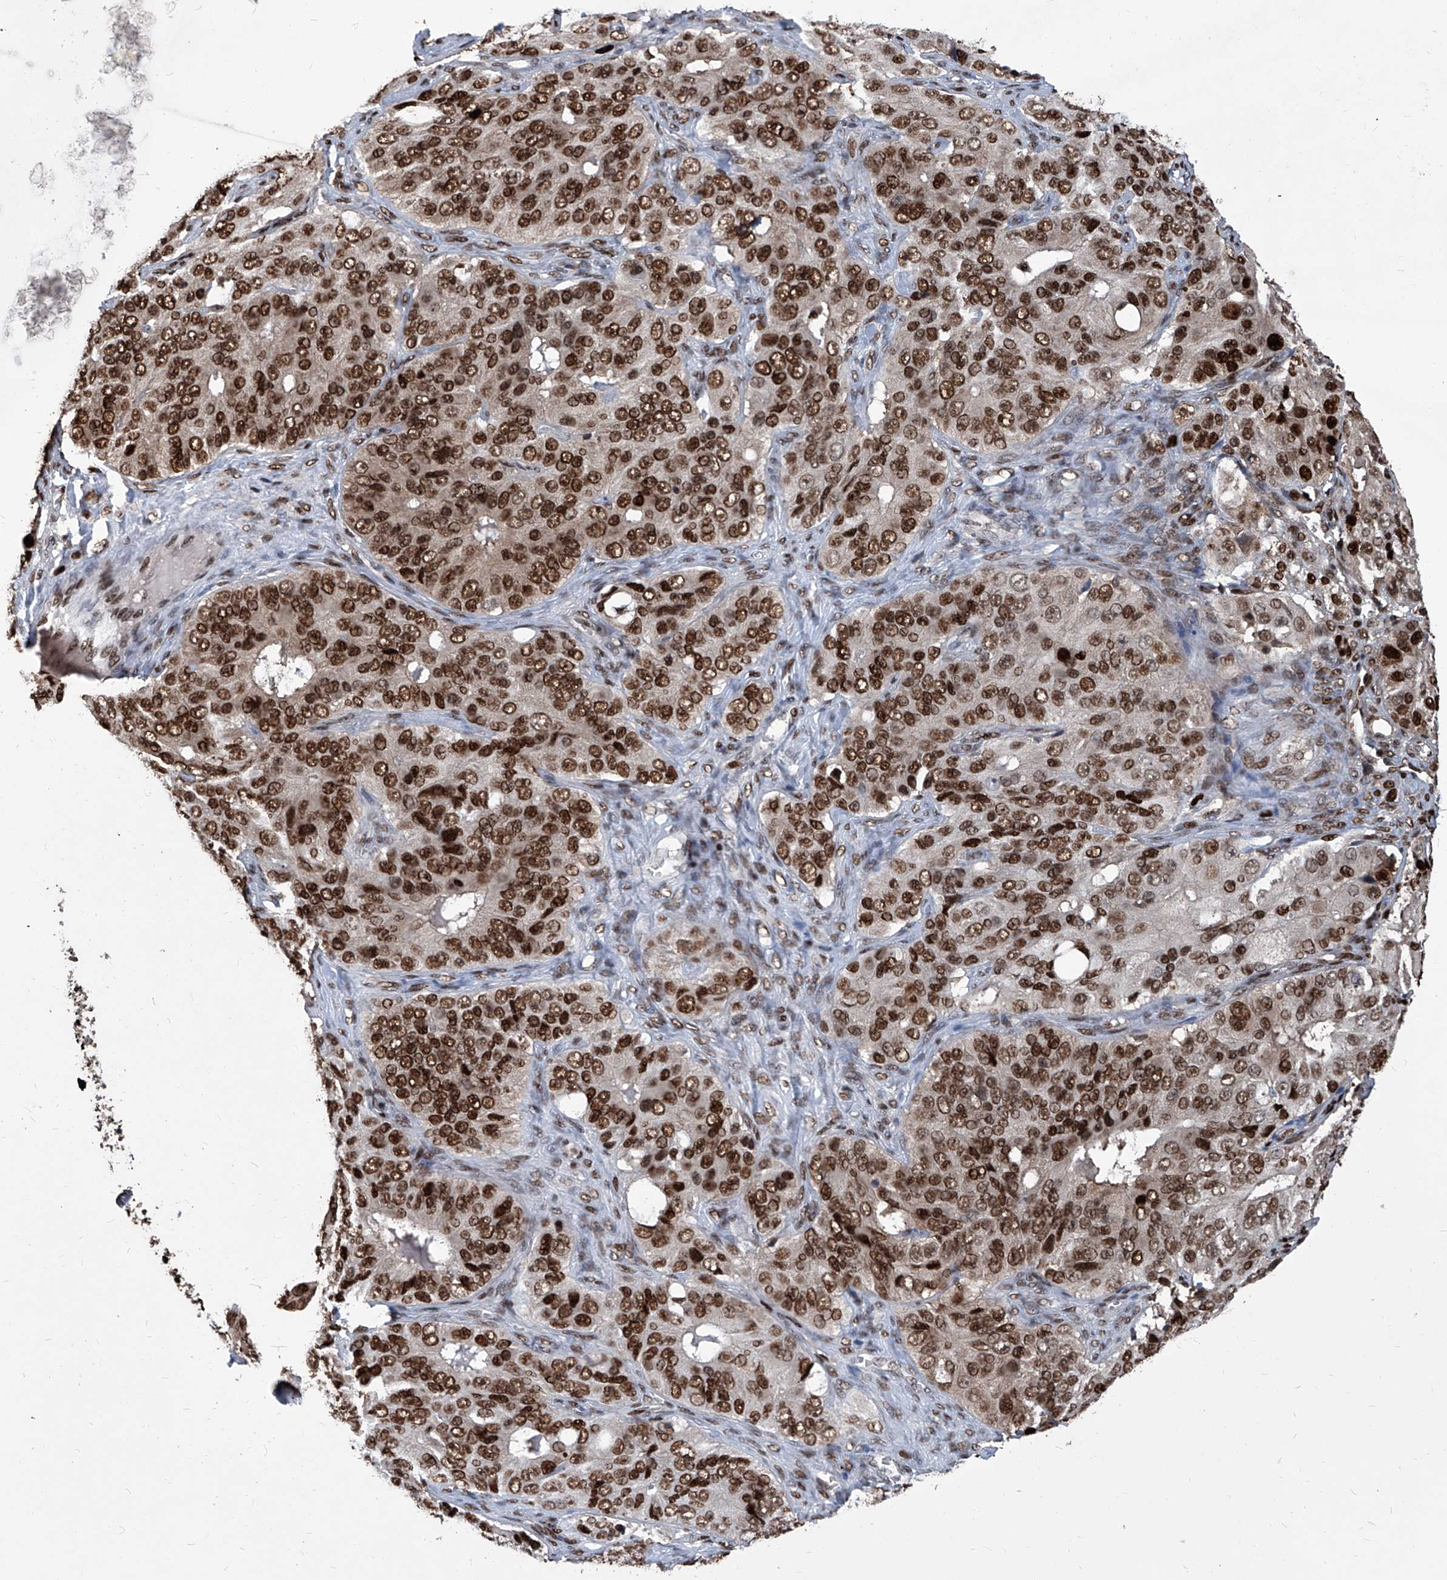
{"staining": {"intensity": "strong", "quantity": ">75%", "location": "nuclear"}, "tissue": "ovarian cancer", "cell_type": "Tumor cells", "image_type": "cancer", "snomed": [{"axis": "morphology", "description": "Carcinoma, endometroid"}, {"axis": "topography", "description": "Ovary"}], "caption": "Brown immunohistochemical staining in ovarian endometroid carcinoma demonstrates strong nuclear positivity in about >75% of tumor cells.", "gene": "PCNA", "patient": {"sex": "female", "age": 51}}